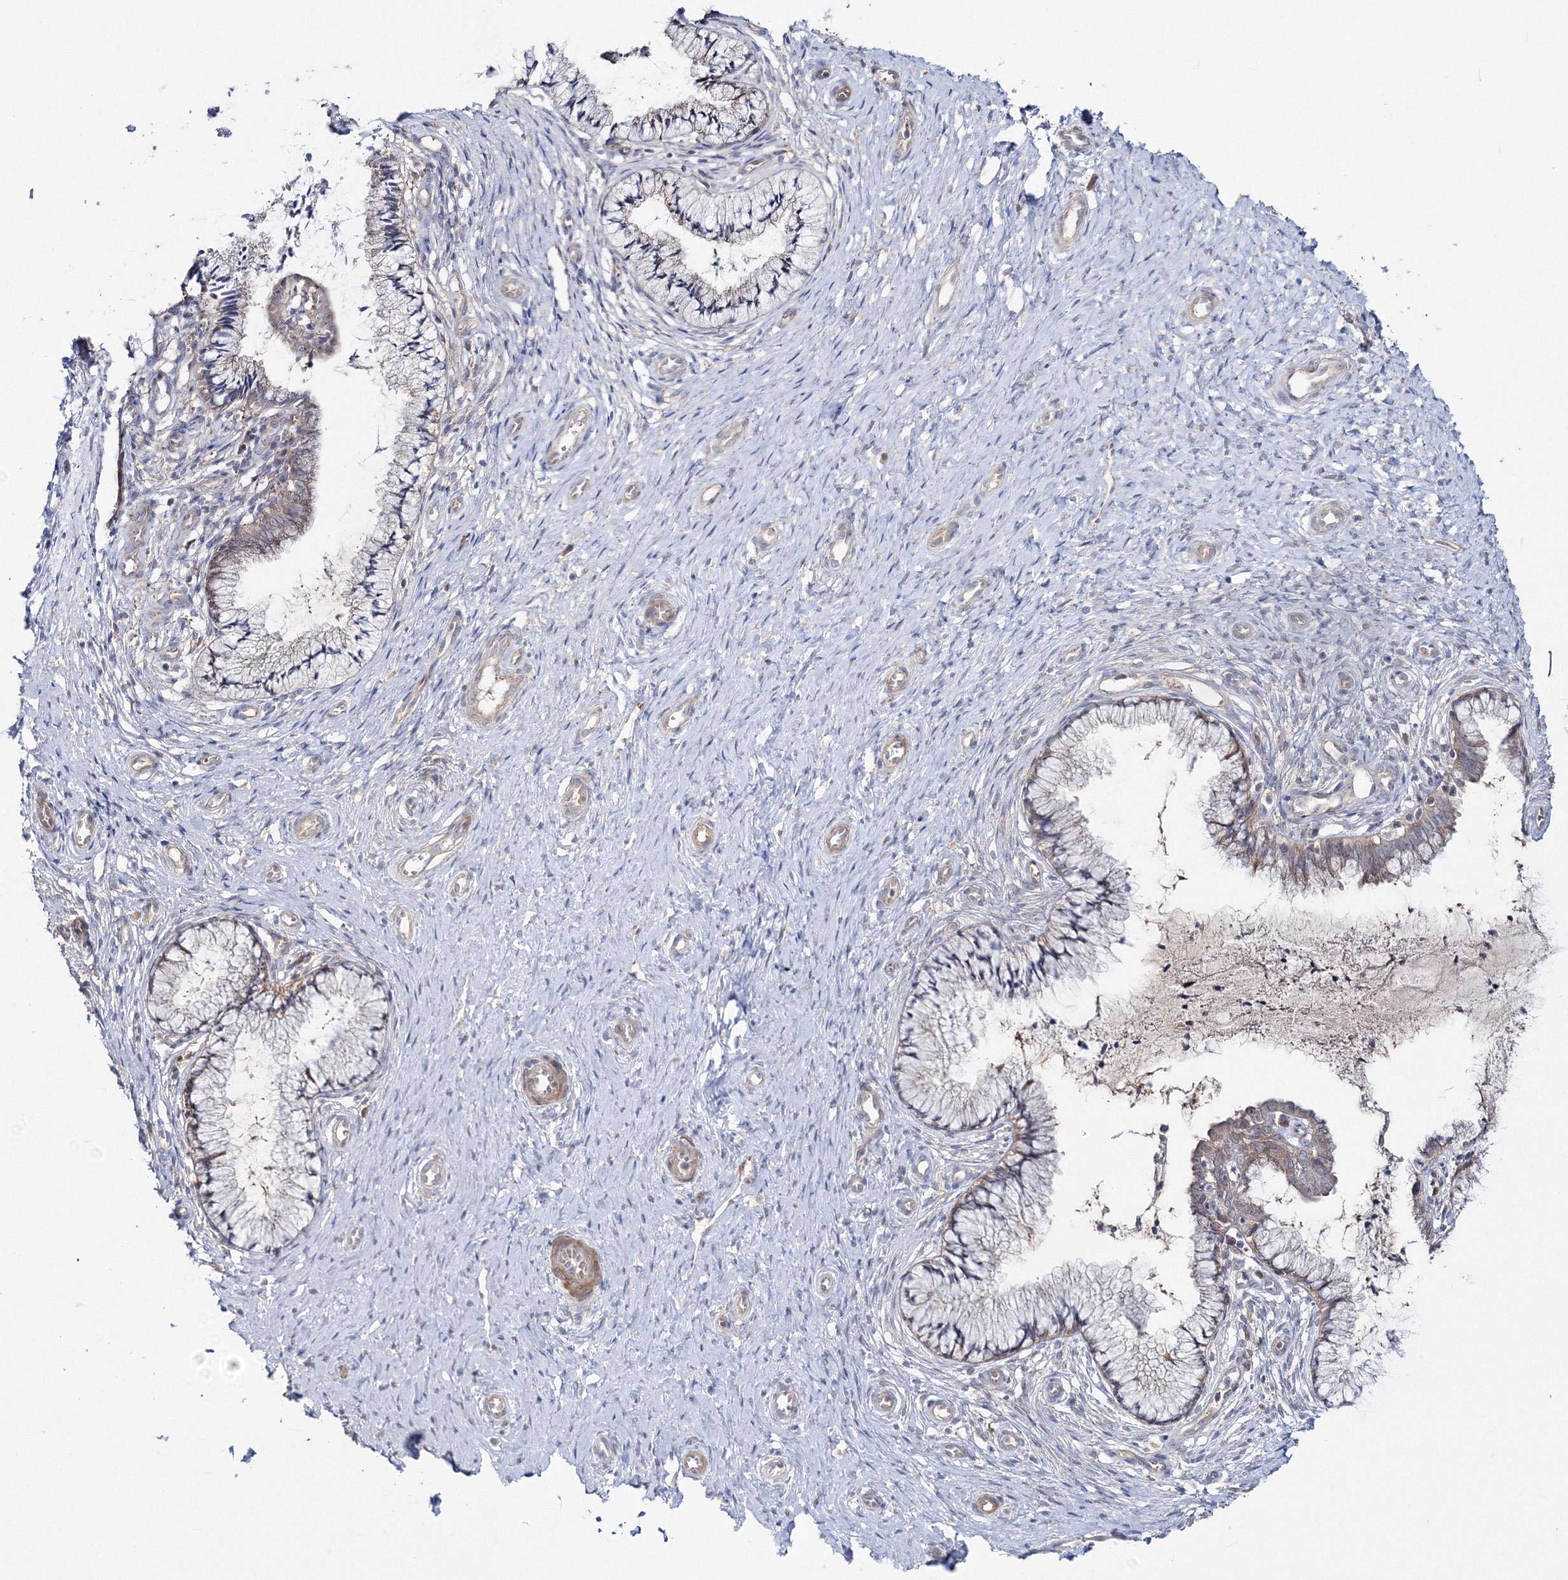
{"staining": {"intensity": "moderate", "quantity": "25%-75%", "location": "cytoplasmic/membranous"}, "tissue": "cervix", "cell_type": "Glandular cells", "image_type": "normal", "snomed": [{"axis": "morphology", "description": "Normal tissue, NOS"}, {"axis": "topography", "description": "Cervix"}], "caption": "An image showing moderate cytoplasmic/membranous expression in approximately 25%-75% of glandular cells in unremarkable cervix, as visualized by brown immunohistochemical staining.", "gene": "IPMK", "patient": {"sex": "female", "age": 36}}